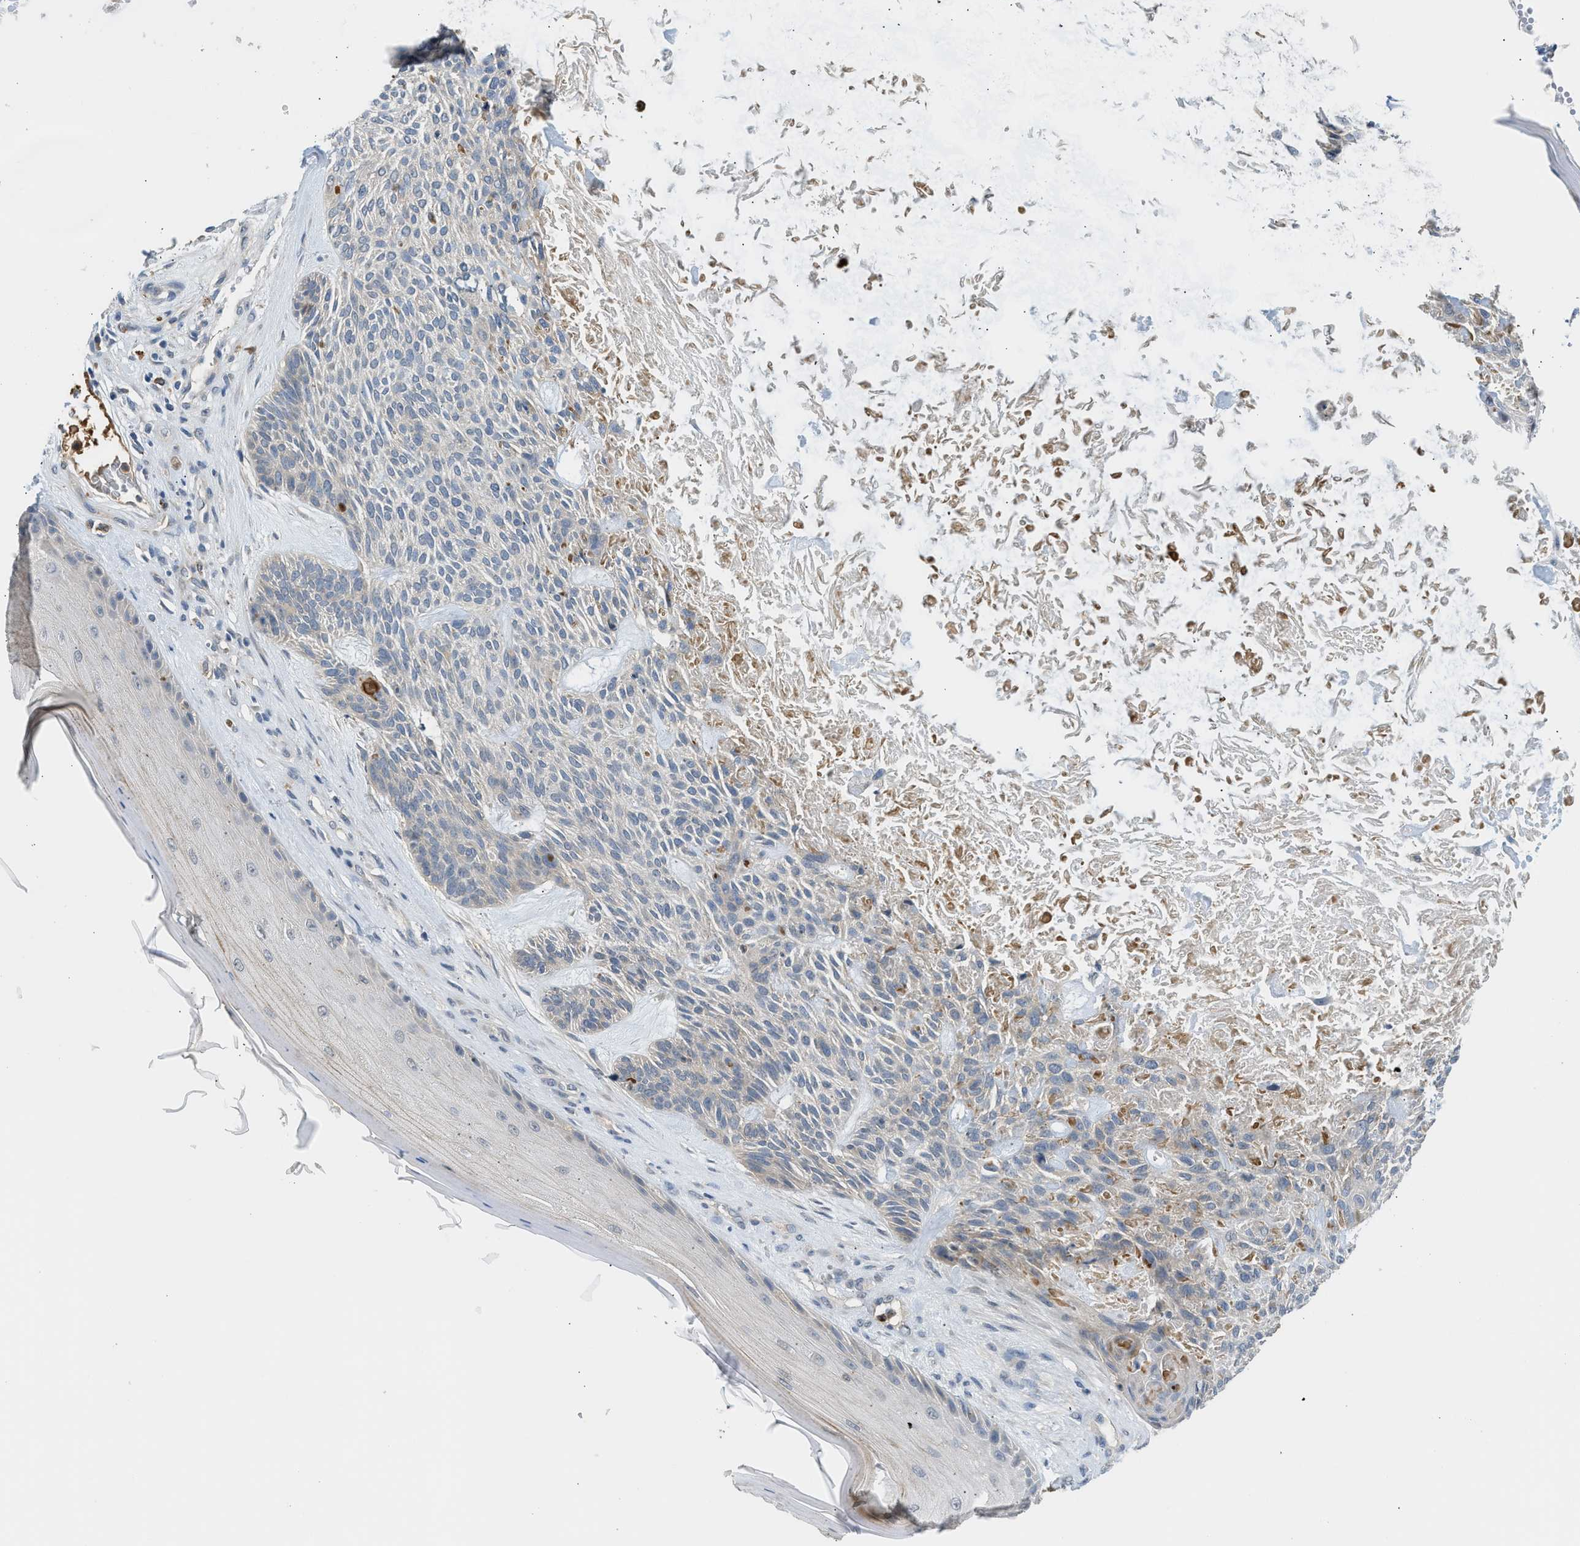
{"staining": {"intensity": "negative", "quantity": "none", "location": "none"}, "tissue": "skin cancer", "cell_type": "Tumor cells", "image_type": "cancer", "snomed": [{"axis": "morphology", "description": "Basal cell carcinoma"}, {"axis": "topography", "description": "Skin"}], "caption": "Protein analysis of skin cancer demonstrates no significant expression in tumor cells.", "gene": "RHBDF2", "patient": {"sex": "male", "age": 55}}